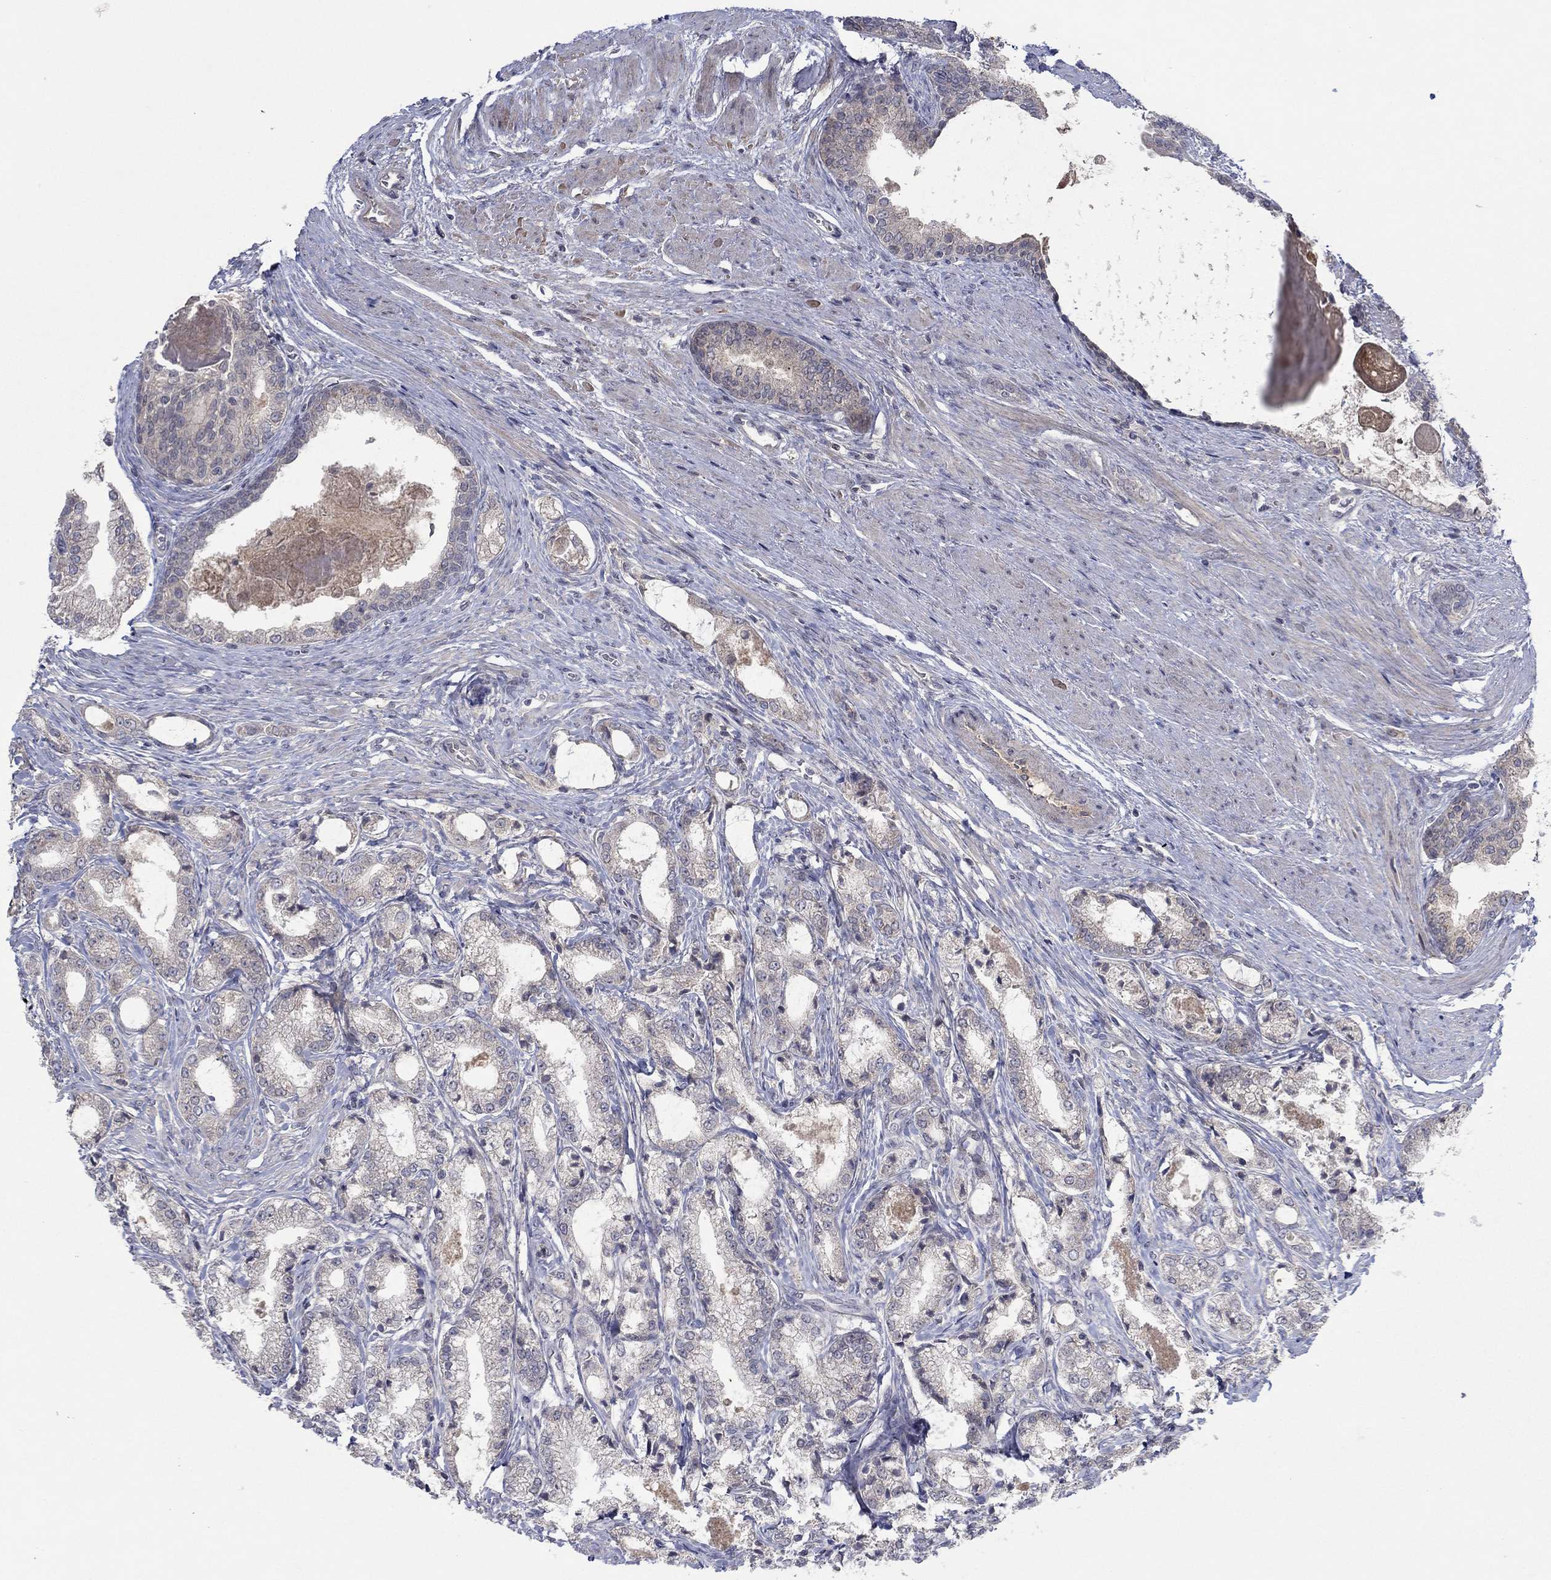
{"staining": {"intensity": "negative", "quantity": "none", "location": "none"}, "tissue": "prostate cancer", "cell_type": "Tumor cells", "image_type": "cancer", "snomed": [{"axis": "morphology", "description": "Adenocarcinoma, NOS"}, {"axis": "topography", "description": "Prostate and seminal vesicle, NOS"}, {"axis": "topography", "description": "Prostate"}], "caption": "Photomicrograph shows no protein positivity in tumor cells of prostate adenocarcinoma tissue.", "gene": "IL4", "patient": {"sex": "male", "age": 62}}